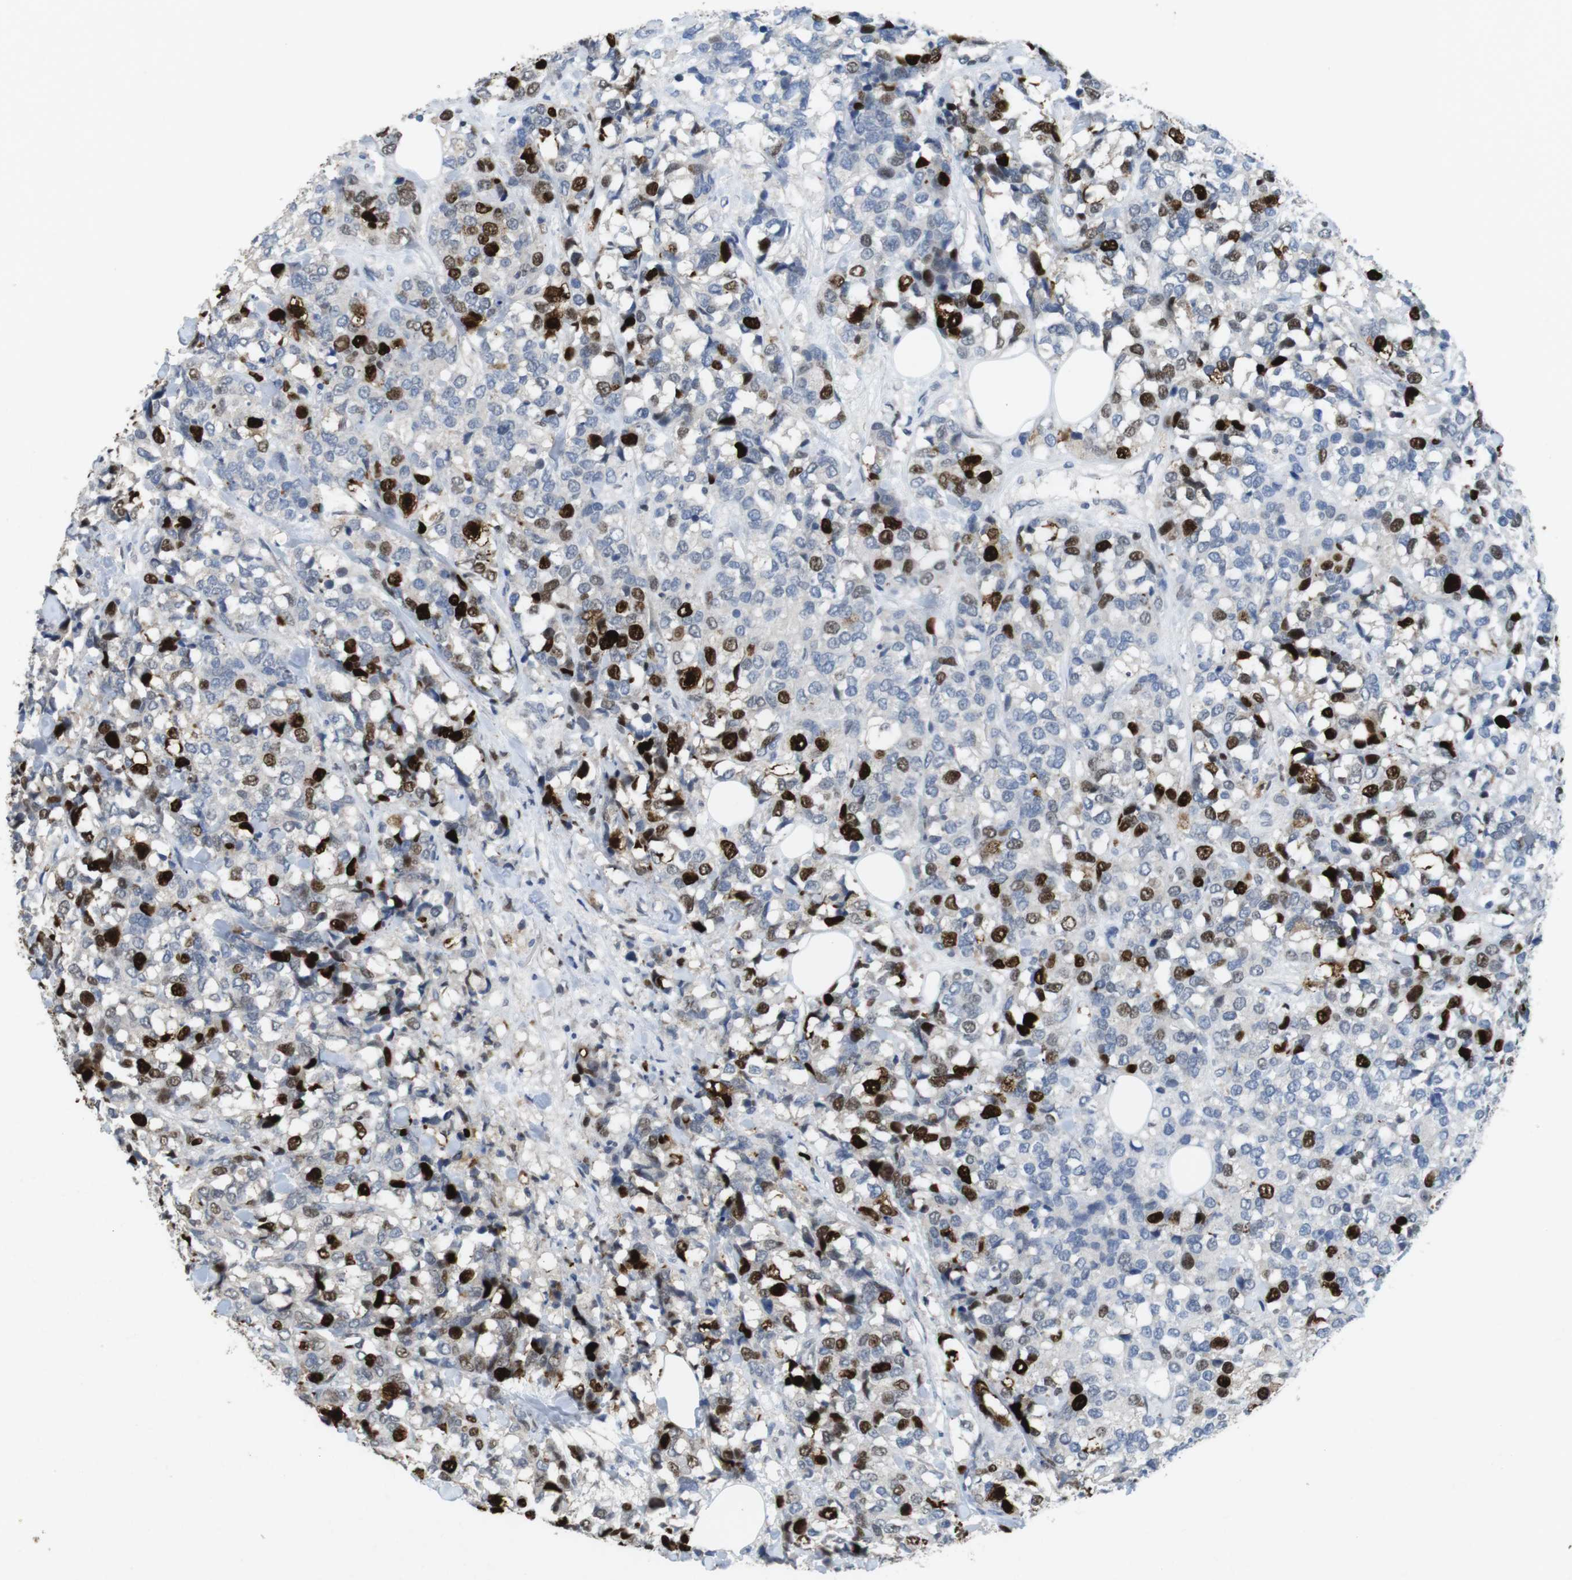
{"staining": {"intensity": "strong", "quantity": "25%-75%", "location": "nuclear"}, "tissue": "breast cancer", "cell_type": "Tumor cells", "image_type": "cancer", "snomed": [{"axis": "morphology", "description": "Lobular carcinoma"}, {"axis": "topography", "description": "Breast"}], "caption": "There is high levels of strong nuclear expression in tumor cells of breast cancer (lobular carcinoma), as demonstrated by immunohistochemical staining (brown color).", "gene": "KPNA2", "patient": {"sex": "female", "age": 59}}